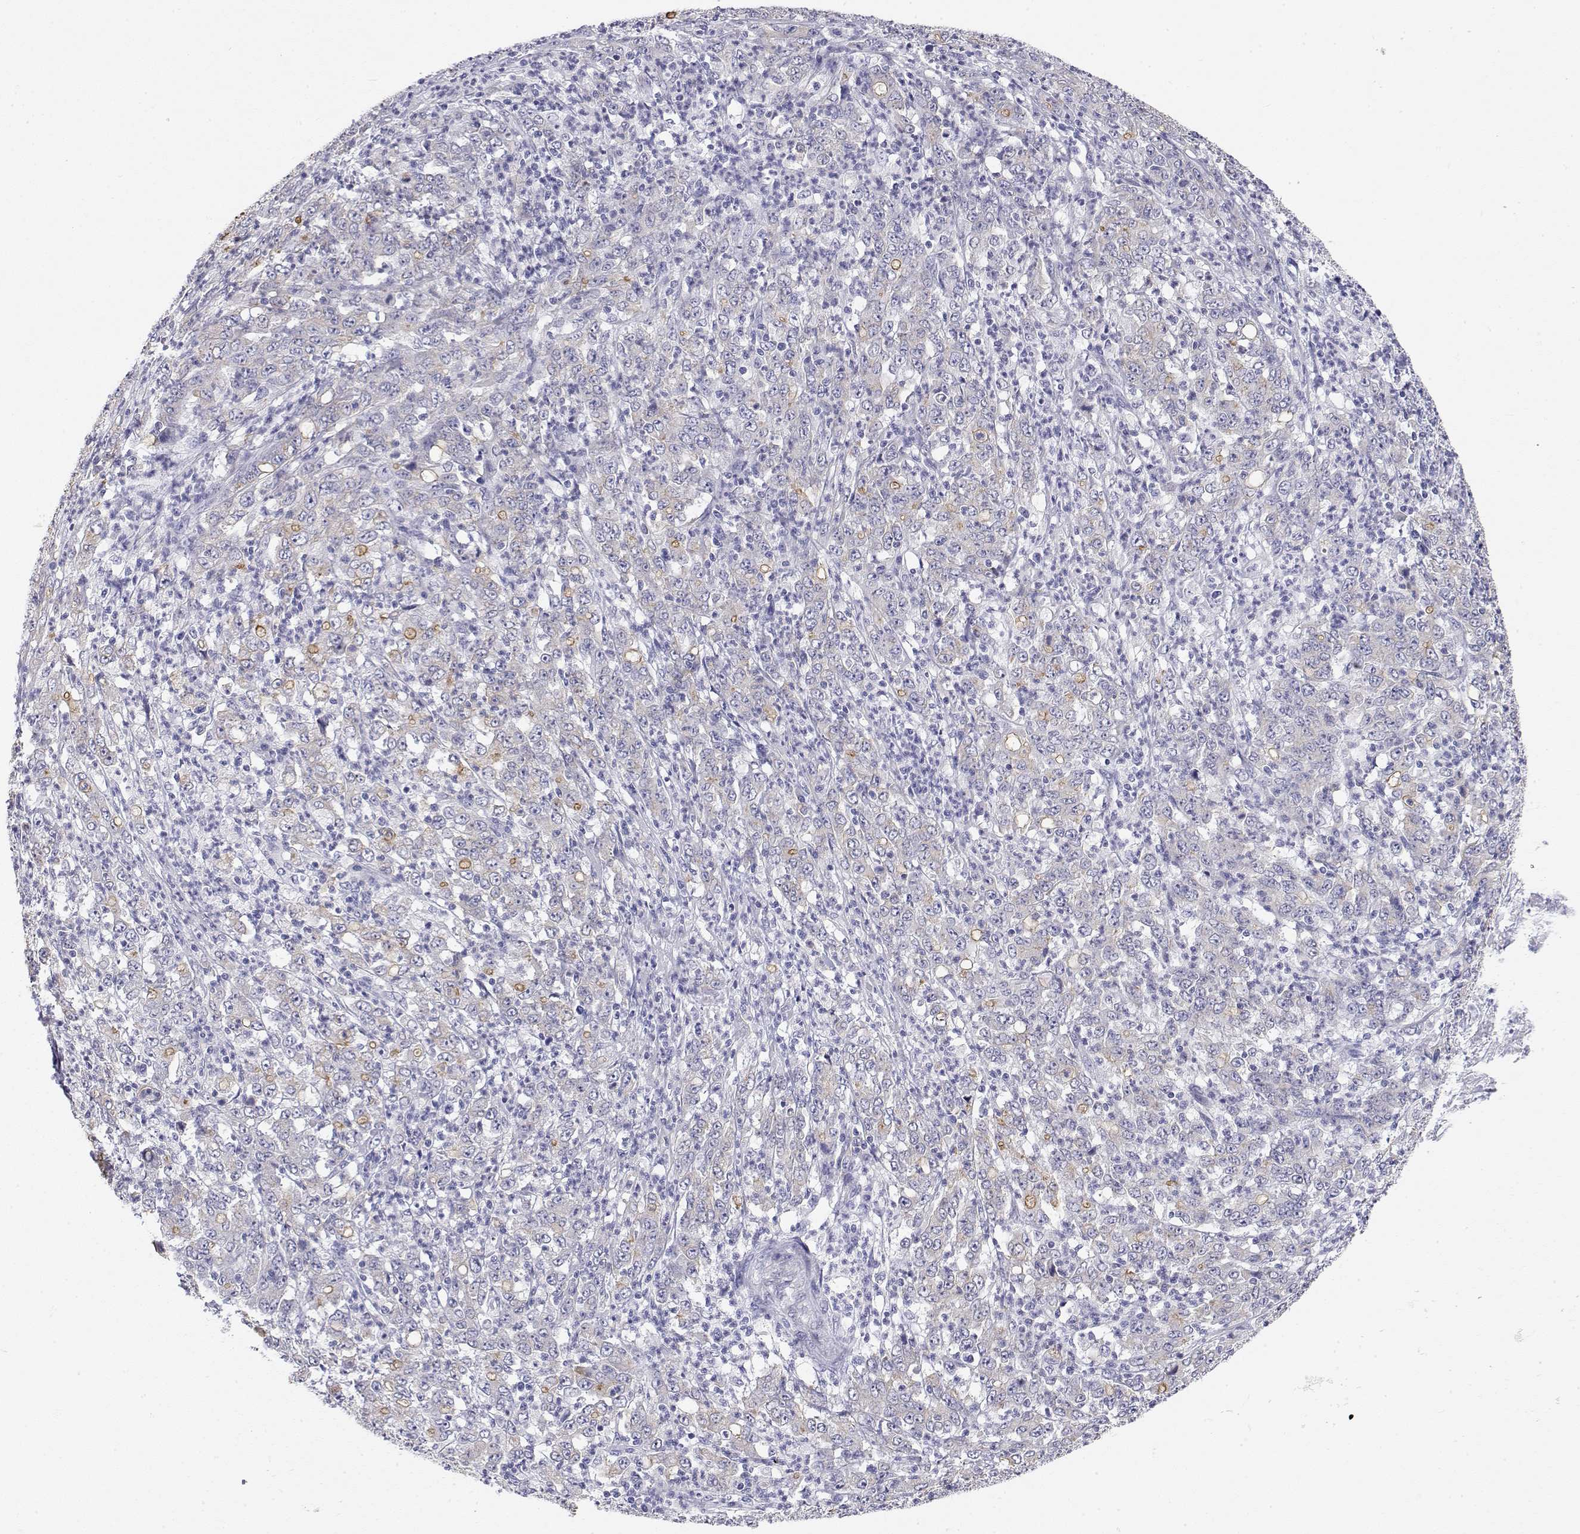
{"staining": {"intensity": "weak", "quantity": "<25%", "location": "cytoplasmic/membranous"}, "tissue": "stomach cancer", "cell_type": "Tumor cells", "image_type": "cancer", "snomed": [{"axis": "morphology", "description": "Adenocarcinoma, NOS"}, {"axis": "topography", "description": "Stomach, lower"}], "caption": "DAB immunohistochemical staining of adenocarcinoma (stomach) demonstrates no significant expression in tumor cells. (DAB IHC with hematoxylin counter stain).", "gene": "MISP", "patient": {"sex": "female", "age": 71}}